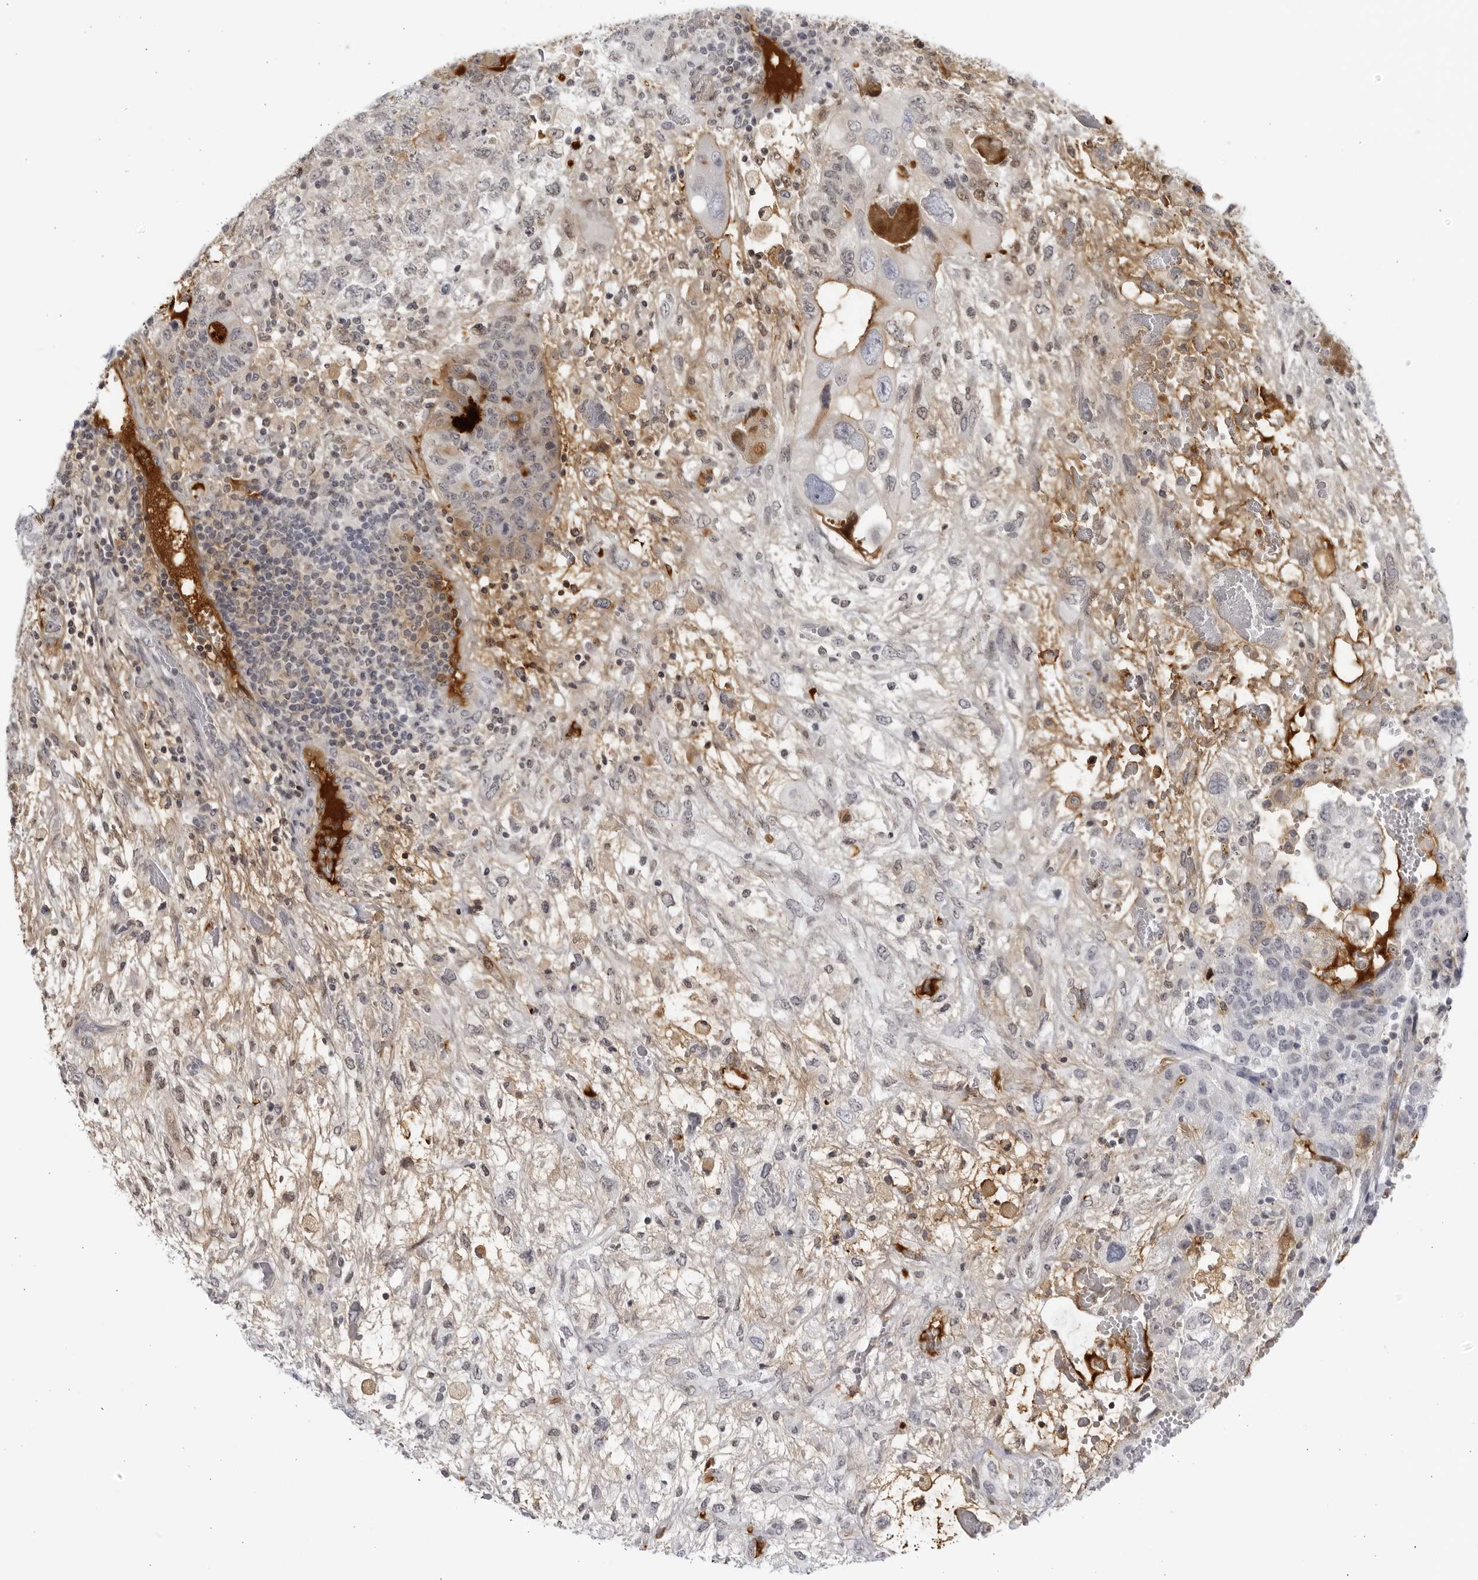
{"staining": {"intensity": "strong", "quantity": "<25%", "location": "cytoplasmic/membranous"}, "tissue": "testis cancer", "cell_type": "Tumor cells", "image_type": "cancer", "snomed": [{"axis": "morphology", "description": "Carcinoma, Embryonal, NOS"}, {"axis": "topography", "description": "Testis"}], "caption": "DAB immunohistochemical staining of human testis embryonal carcinoma demonstrates strong cytoplasmic/membranous protein positivity in about <25% of tumor cells.", "gene": "CNBD1", "patient": {"sex": "male", "age": 36}}